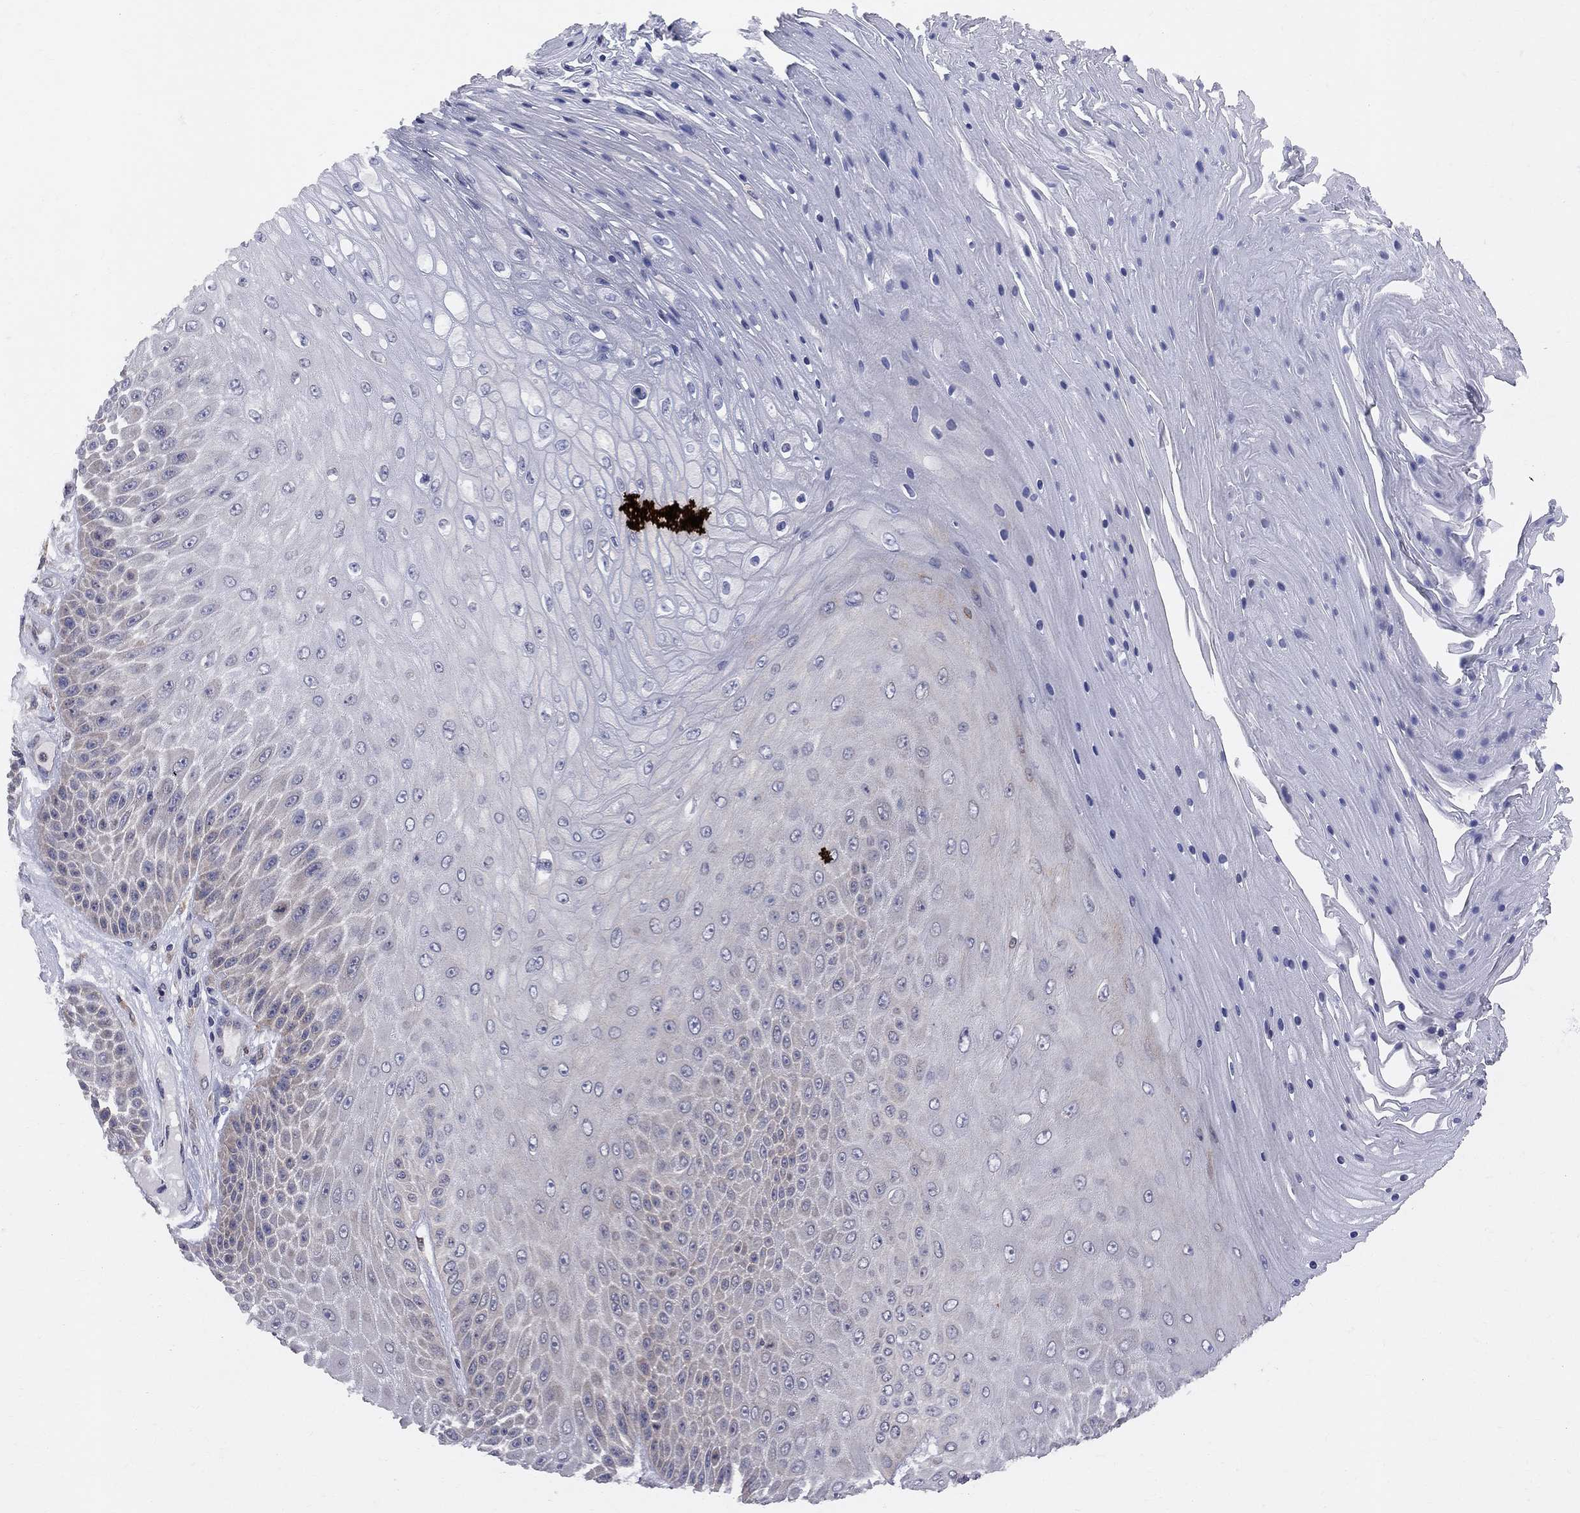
{"staining": {"intensity": "weak", "quantity": "<25%", "location": "cytoplasmic/membranous"}, "tissue": "skin cancer", "cell_type": "Tumor cells", "image_type": "cancer", "snomed": [{"axis": "morphology", "description": "Squamous cell carcinoma, NOS"}, {"axis": "topography", "description": "Skin"}], "caption": "Immunohistochemistry (IHC) of skin cancer reveals no staining in tumor cells.", "gene": "CNOT11", "patient": {"sex": "male", "age": 62}}